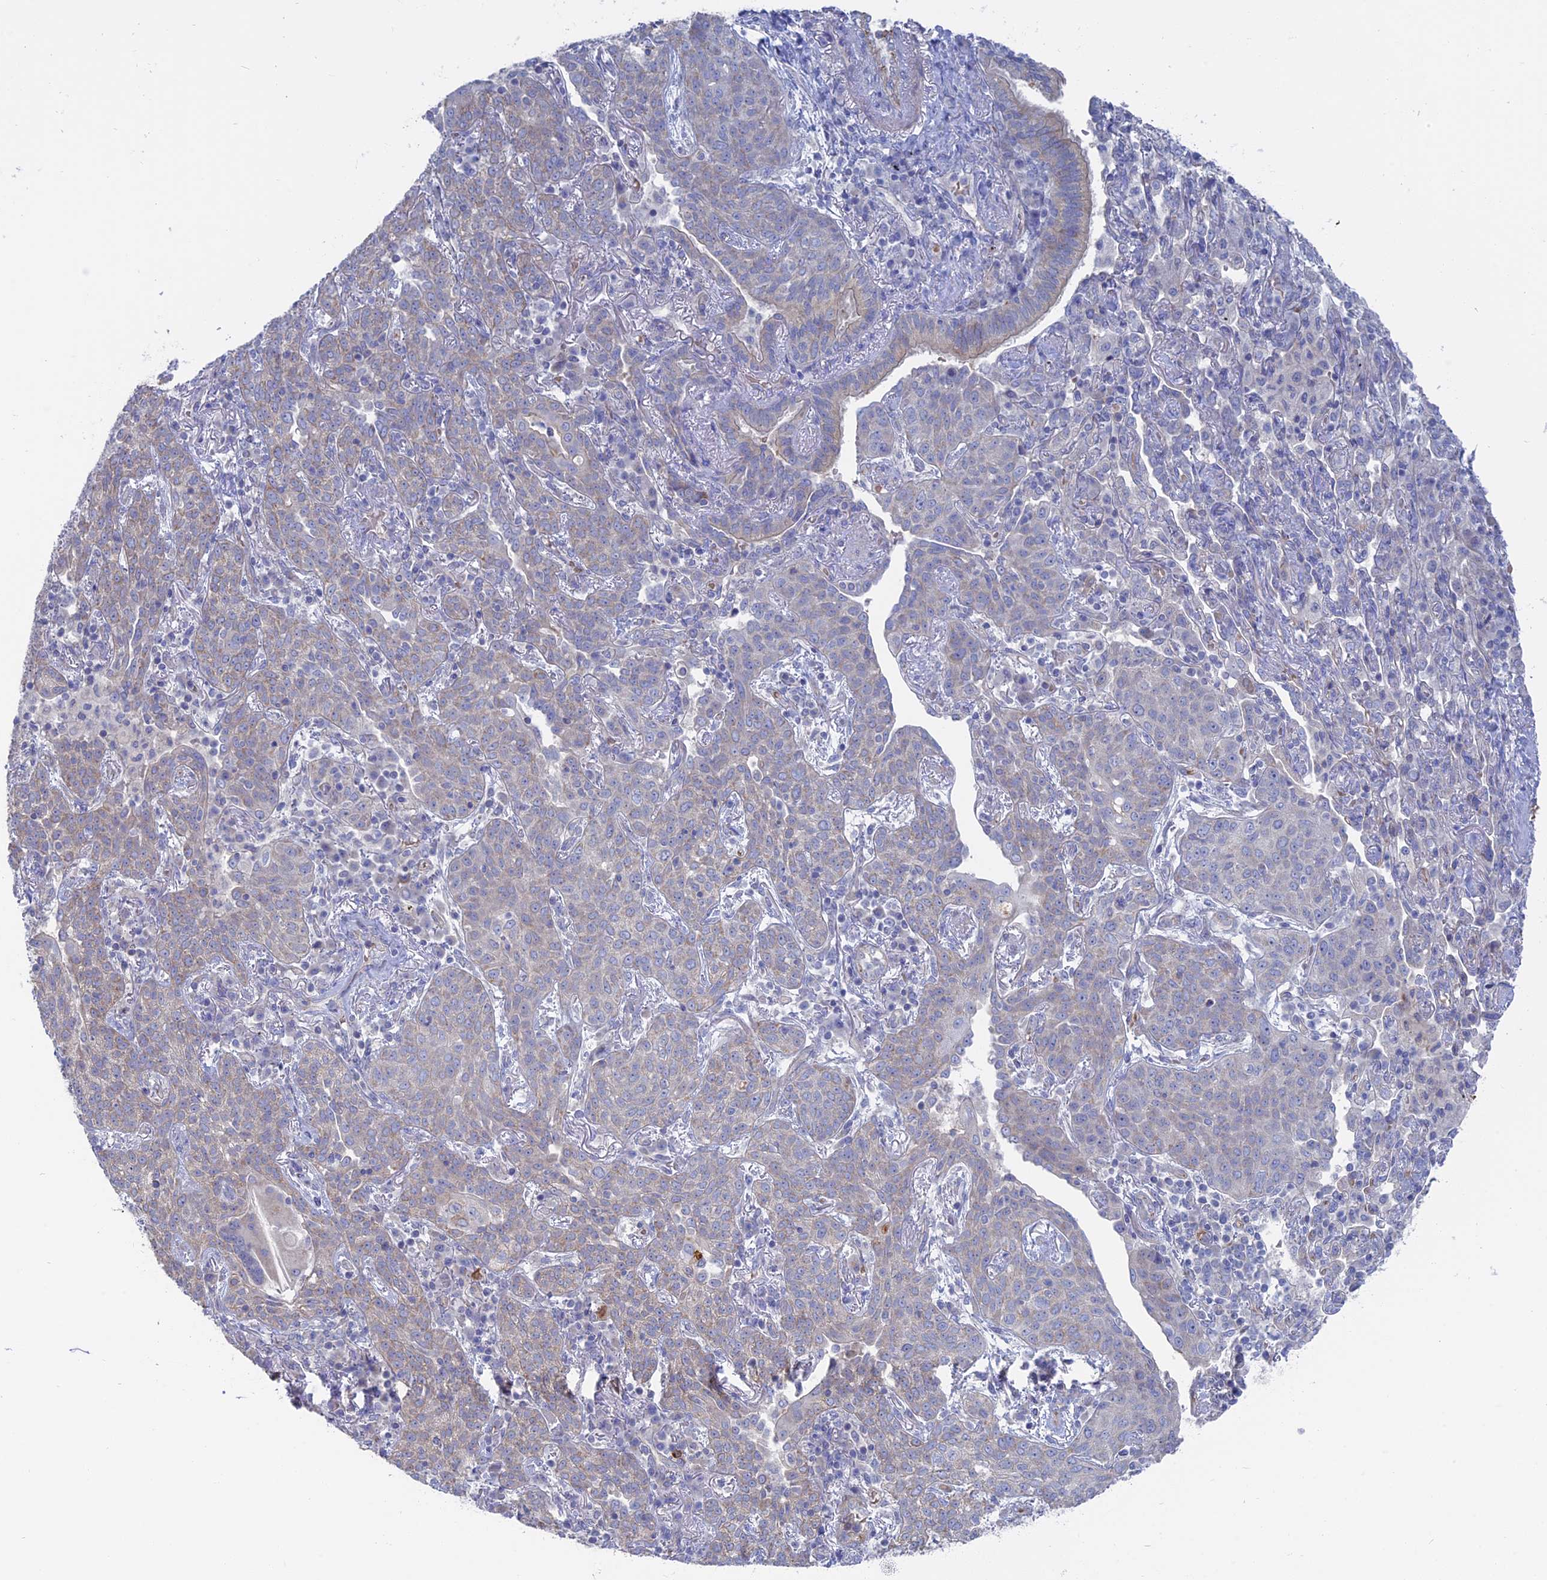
{"staining": {"intensity": "weak", "quantity": "<25%", "location": "cytoplasmic/membranous"}, "tissue": "lung cancer", "cell_type": "Tumor cells", "image_type": "cancer", "snomed": [{"axis": "morphology", "description": "Squamous cell carcinoma, NOS"}, {"axis": "topography", "description": "Lung"}], "caption": "Immunohistochemistry (IHC) of human lung cancer displays no staining in tumor cells.", "gene": "TBC1D30", "patient": {"sex": "female", "age": 70}}